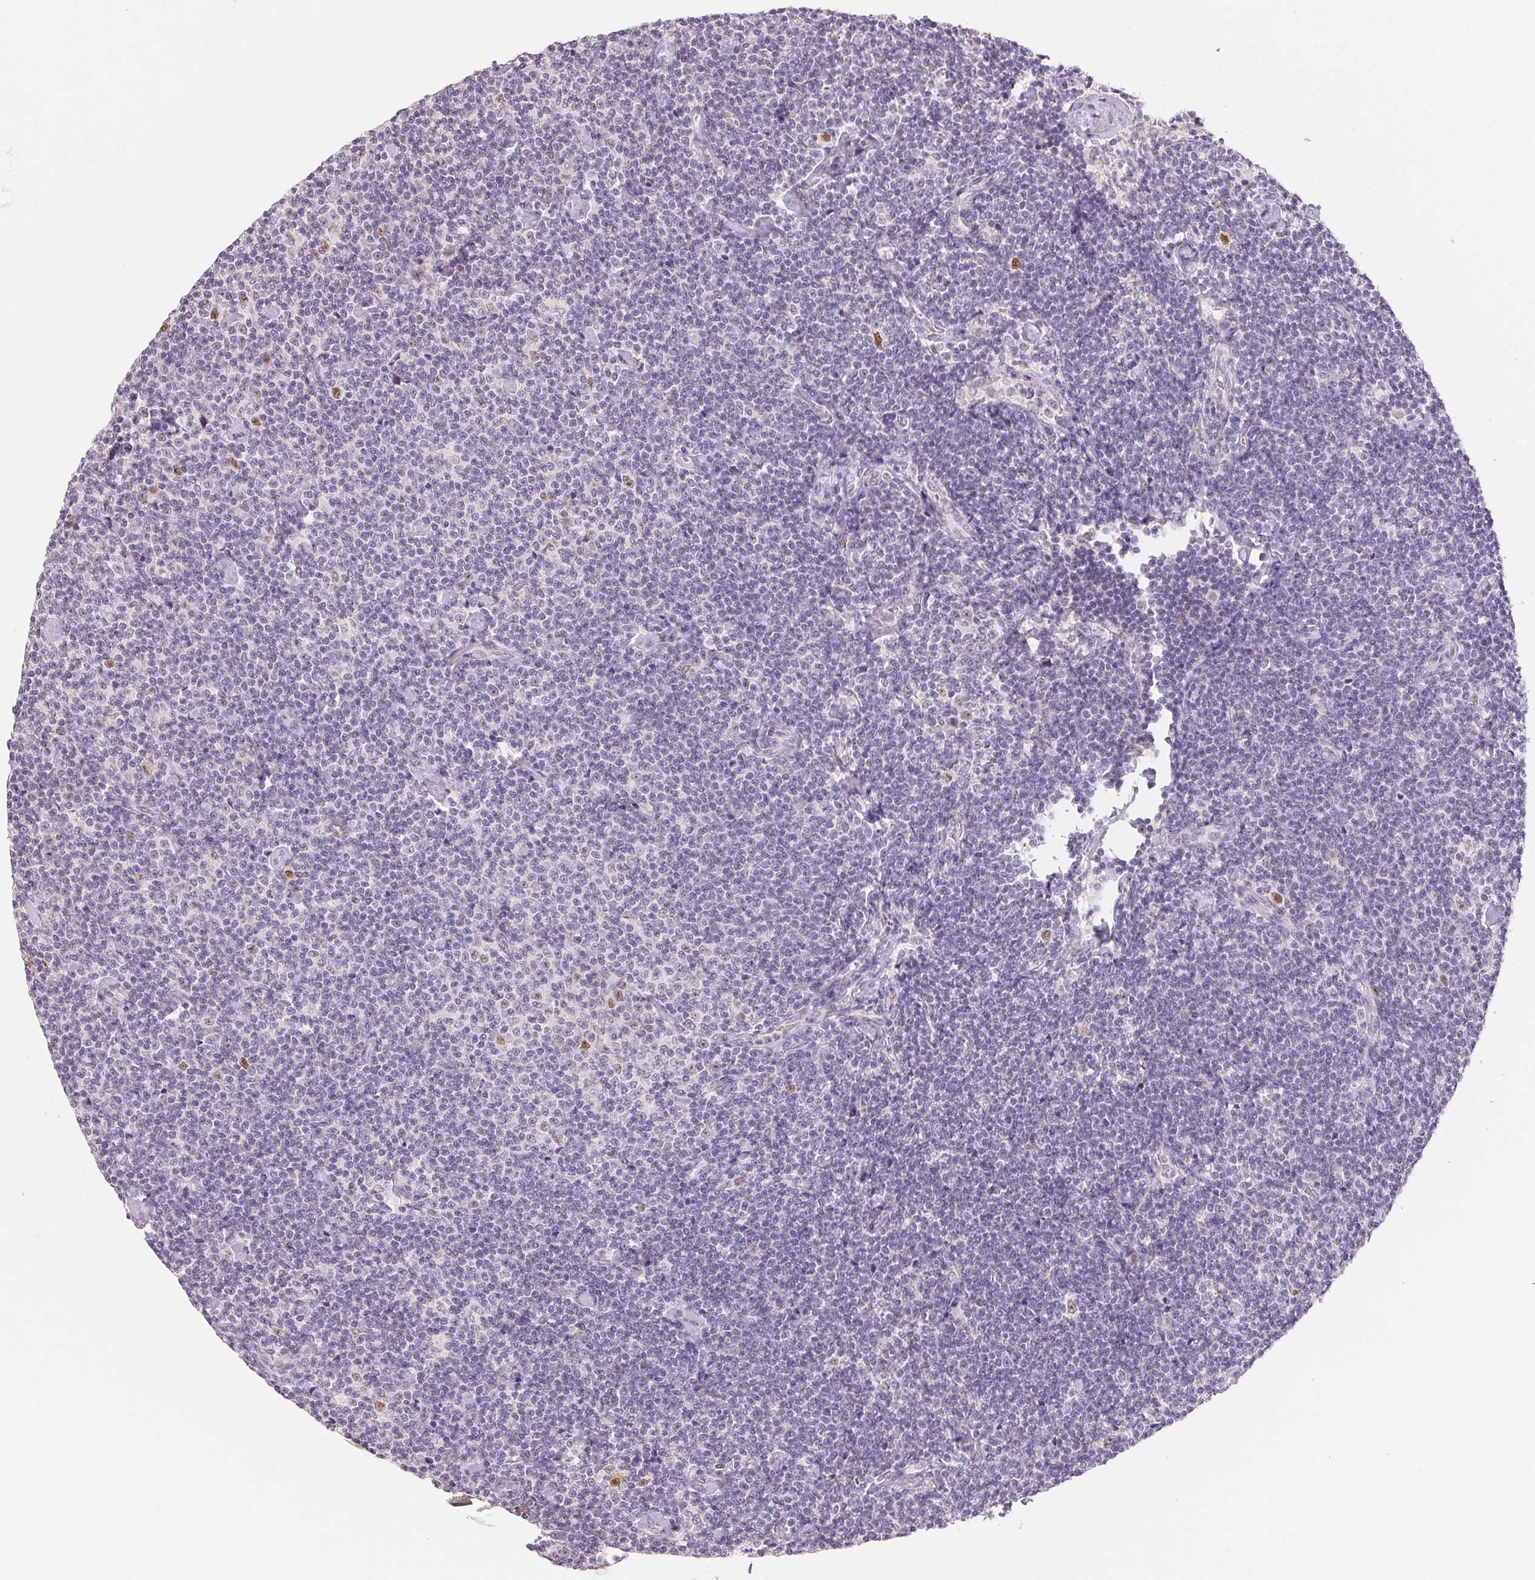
{"staining": {"intensity": "negative", "quantity": "none", "location": "none"}, "tissue": "lymphoma", "cell_type": "Tumor cells", "image_type": "cancer", "snomed": [{"axis": "morphology", "description": "Malignant lymphoma, non-Hodgkin's type, Low grade"}, {"axis": "topography", "description": "Lymph node"}], "caption": "This is an immunohistochemistry (IHC) photomicrograph of low-grade malignant lymphoma, non-Hodgkin's type. There is no expression in tumor cells.", "gene": "POLR3G", "patient": {"sex": "male", "age": 81}}